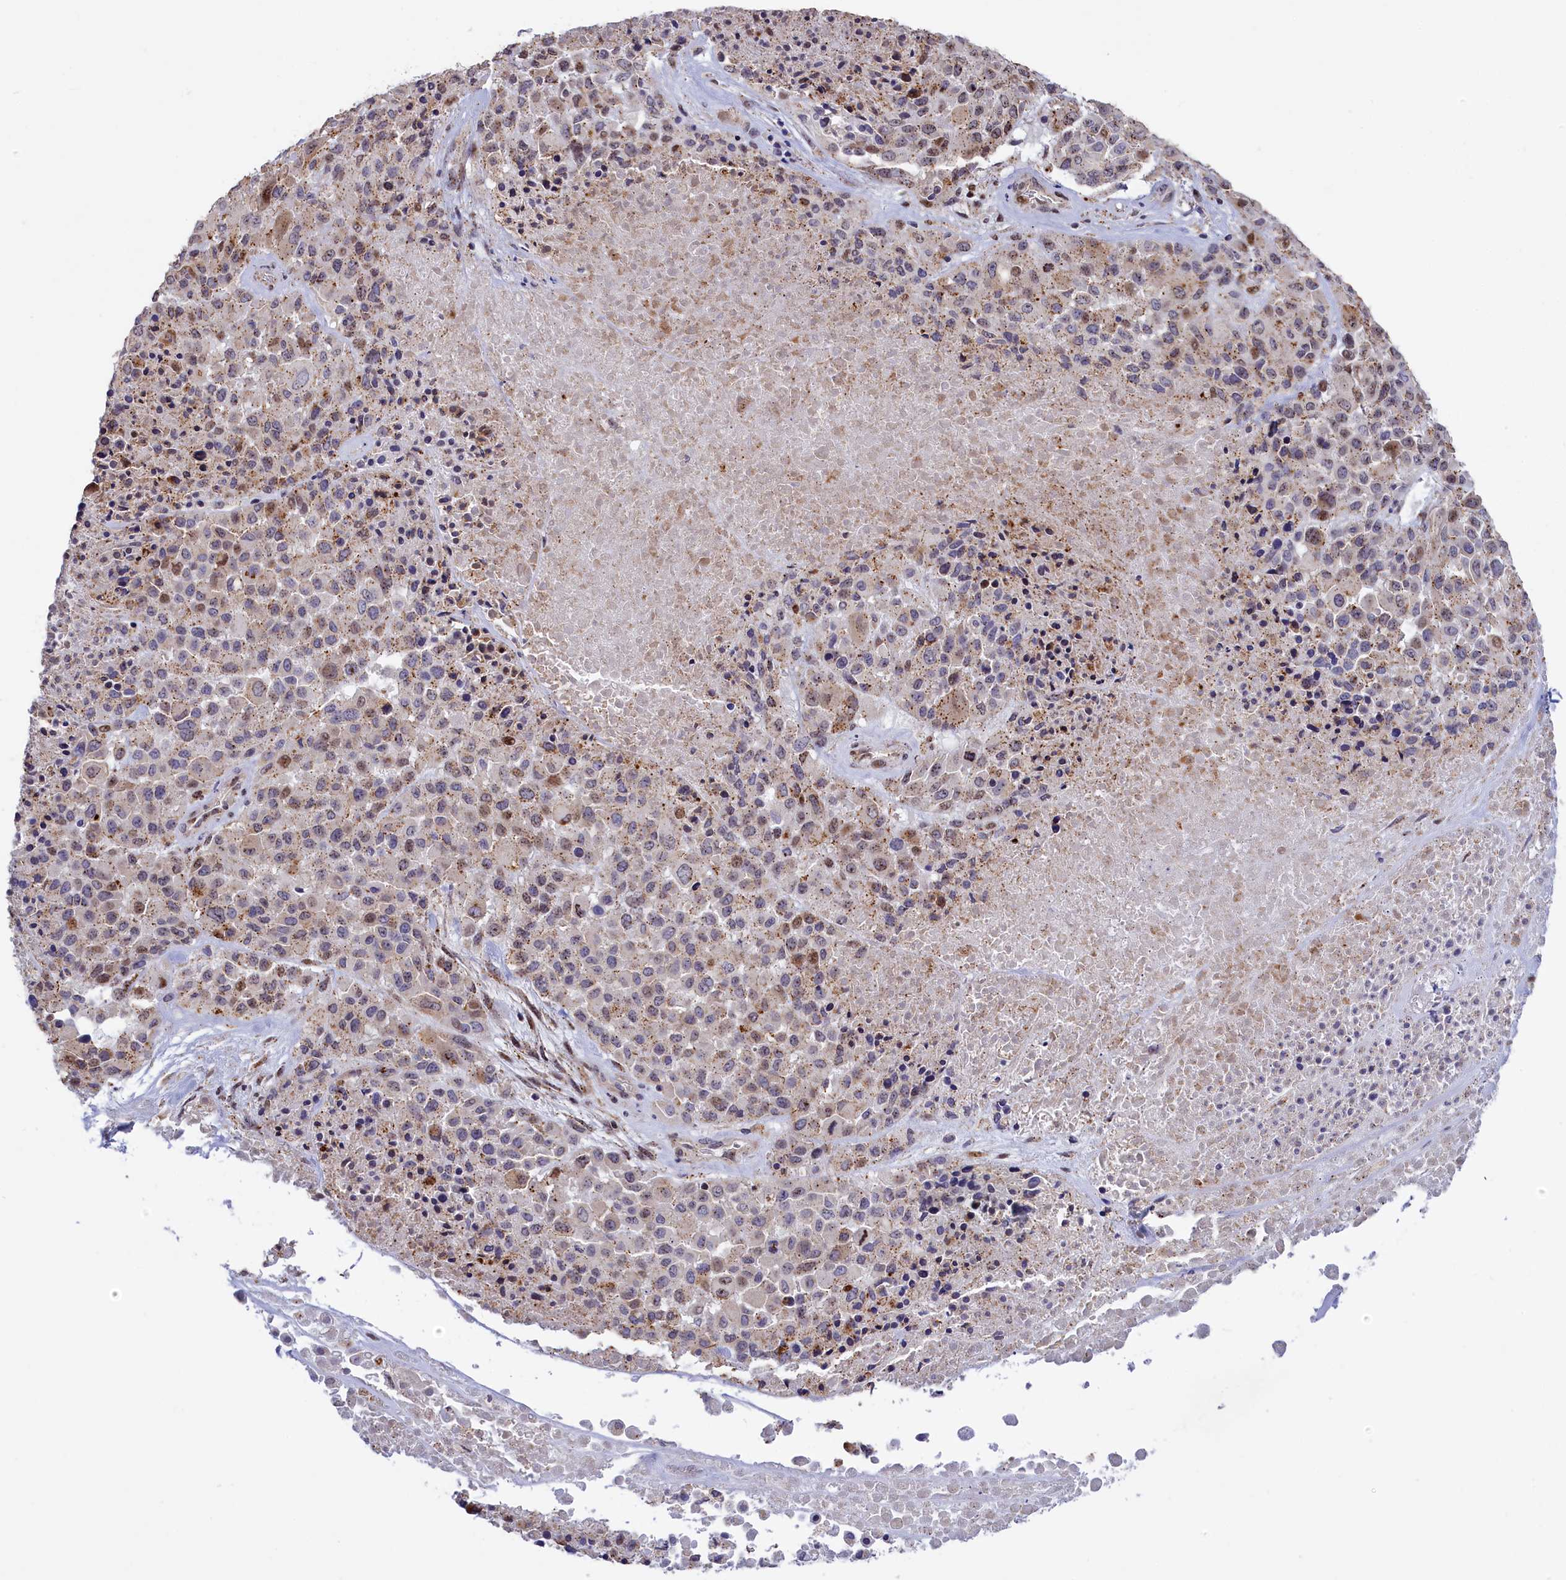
{"staining": {"intensity": "weak", "quantity": "25%-75%", "location": "cytoplasmic/membranous"}, "tissue": "melanoma", "cell_type": "Tumor cells", "image_type": "cancer", "snomed": [{"axis": "morphology", "description": "Malignant melanoma, Metastatic site"}, {"axis": "topography", "description": "Skin"}], "caption": "Brown immunohistochemical staining in malignant melanoma (metastatic site) reveals weak cytoplasmic/membranous positivity in approximately 25%-75% of tumor cells. The staining is performed using DAB (3,3'-diaminobenzidine) brown chromogen to label protein expression. The nuclei are counter-stained blue using hematoxylin.", "gene": "HYKK", "patient": {"sex": "female", "age": 81}}